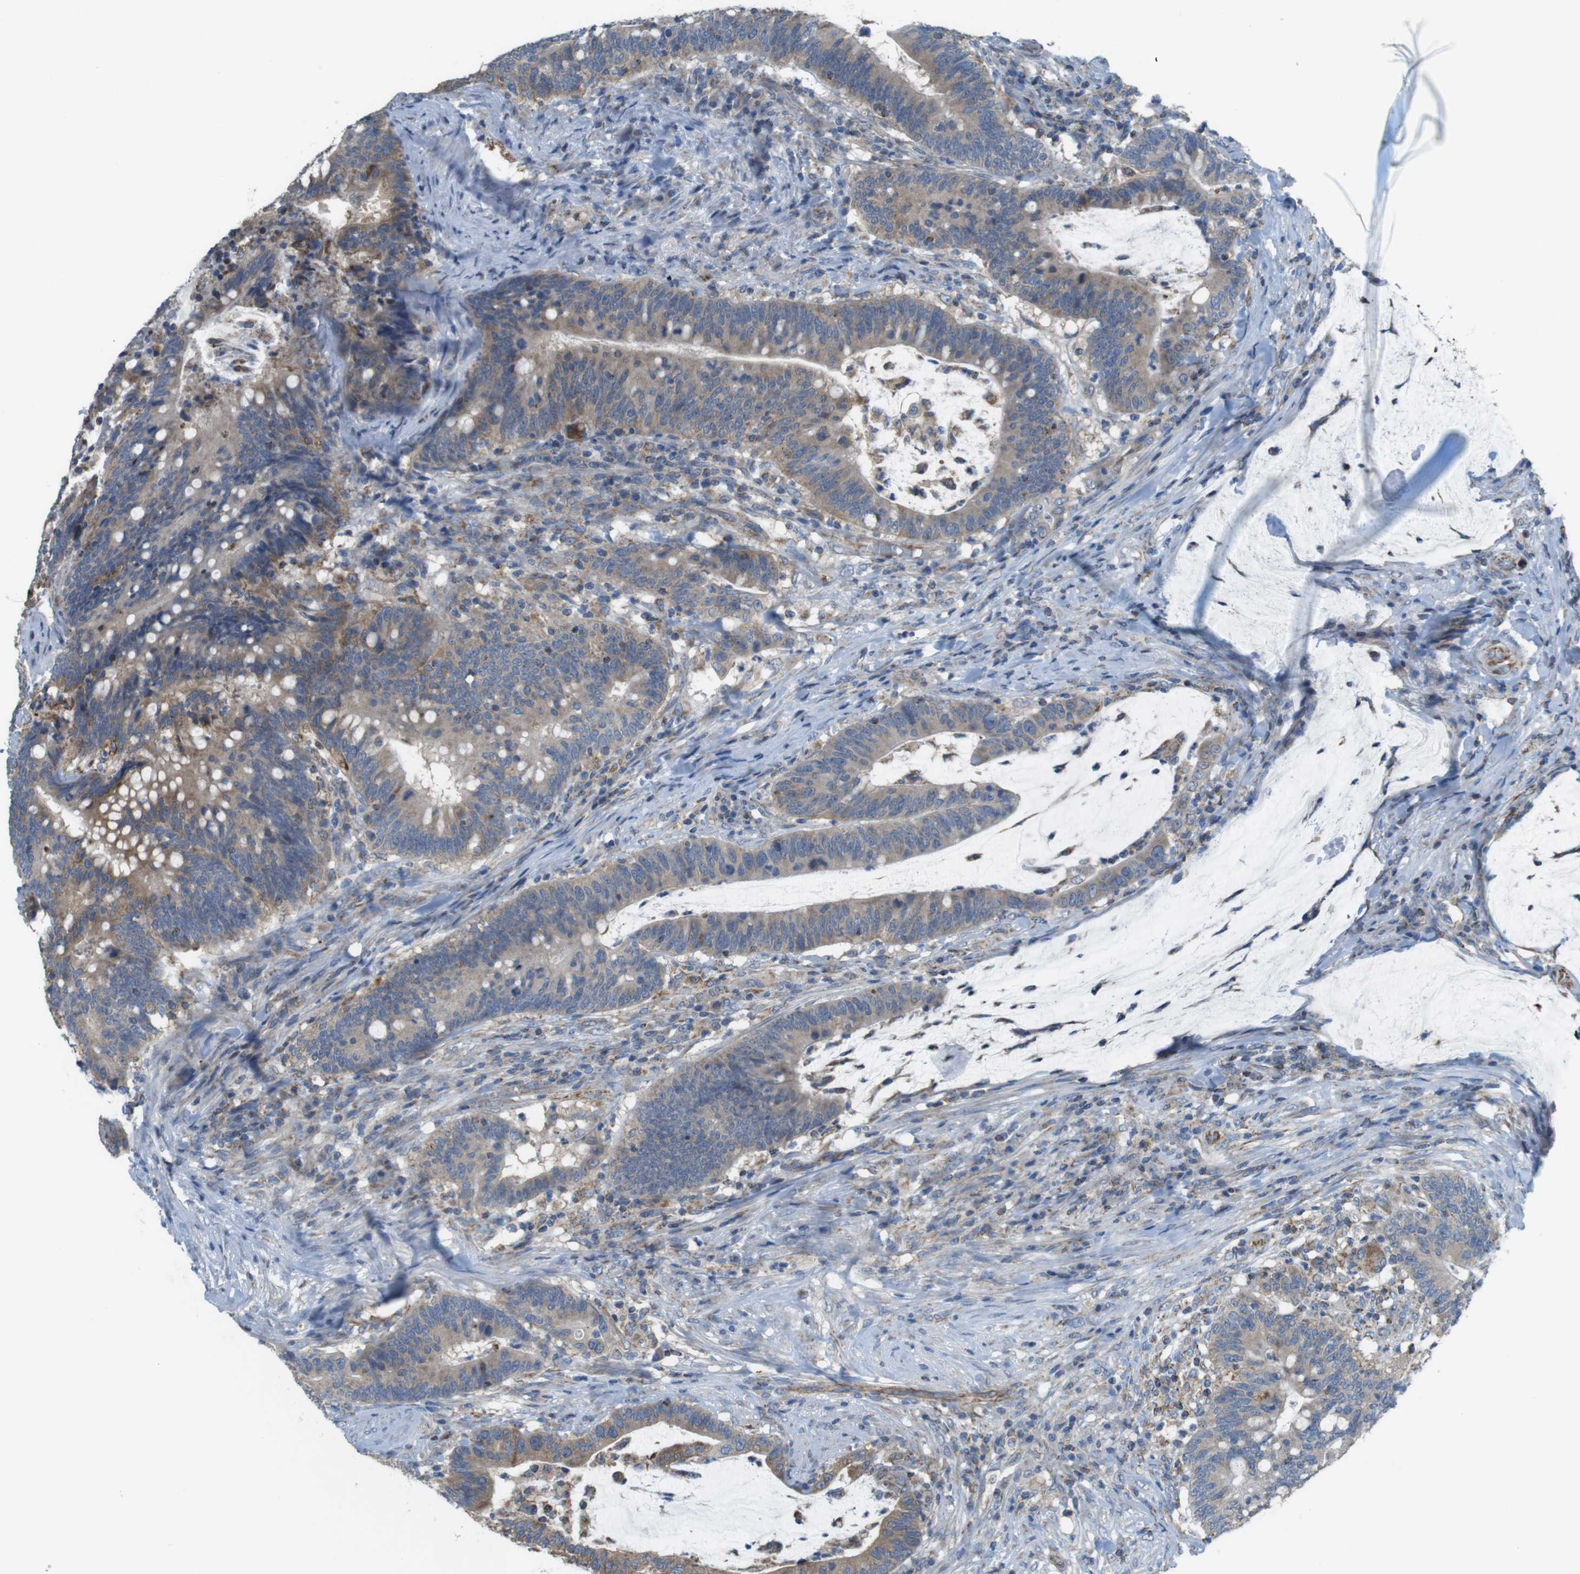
{"staining": {"intensity": "moderate", "quantity": ">75%", "location": "cytoplasmic/membranous"}, "tissue": "colorectal cancer", "cell_type": "Tumor cells", "image_type": "cancer", "snomed": [{"axis": "morphology", "description": "Normal tissue, NOS"}, {"axis": "morphology", "description": "Adenocarcinoma, NOS"}, {"axis": "topography", "description": "Colon"}], "caption": "Protein staining of colorectal cancer tissue reveals moderate cytoplasmic/membranous positivity in about >75% of tumor cells.", "gene": "GRIK2", "patient": {"sex": "female", "age": 66}}